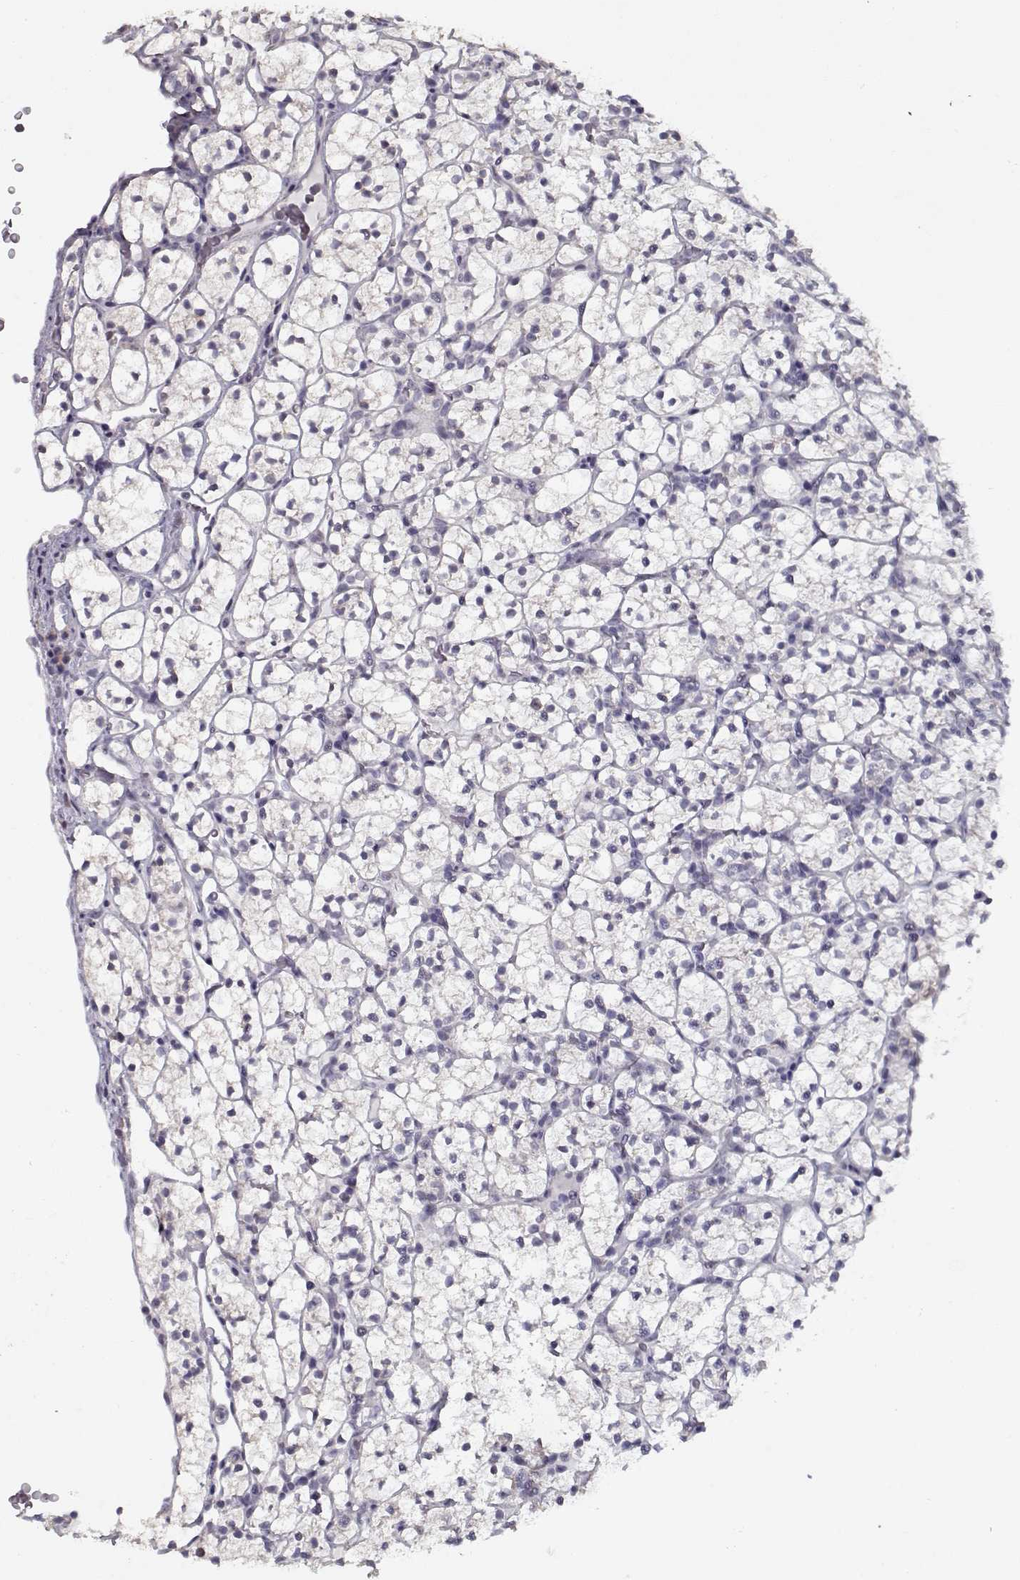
{"staining": {"intensity": "negative", "quantity": "none", "location": "none"}, "tissue": "renal cancer", "cell_type": "Tumor cells", "image_type": "cancer", "snomed": [{"axis": "morphology", "description": "Adenocarcinoma, NOS"}, {"axis": "topography", "description": "Kidney"}], "caption": "Tumor cells show no significant staining in adenocarcinoma (renal).", "gene": "SEC16B", "patient": {"sex": "female", "age": 89}}